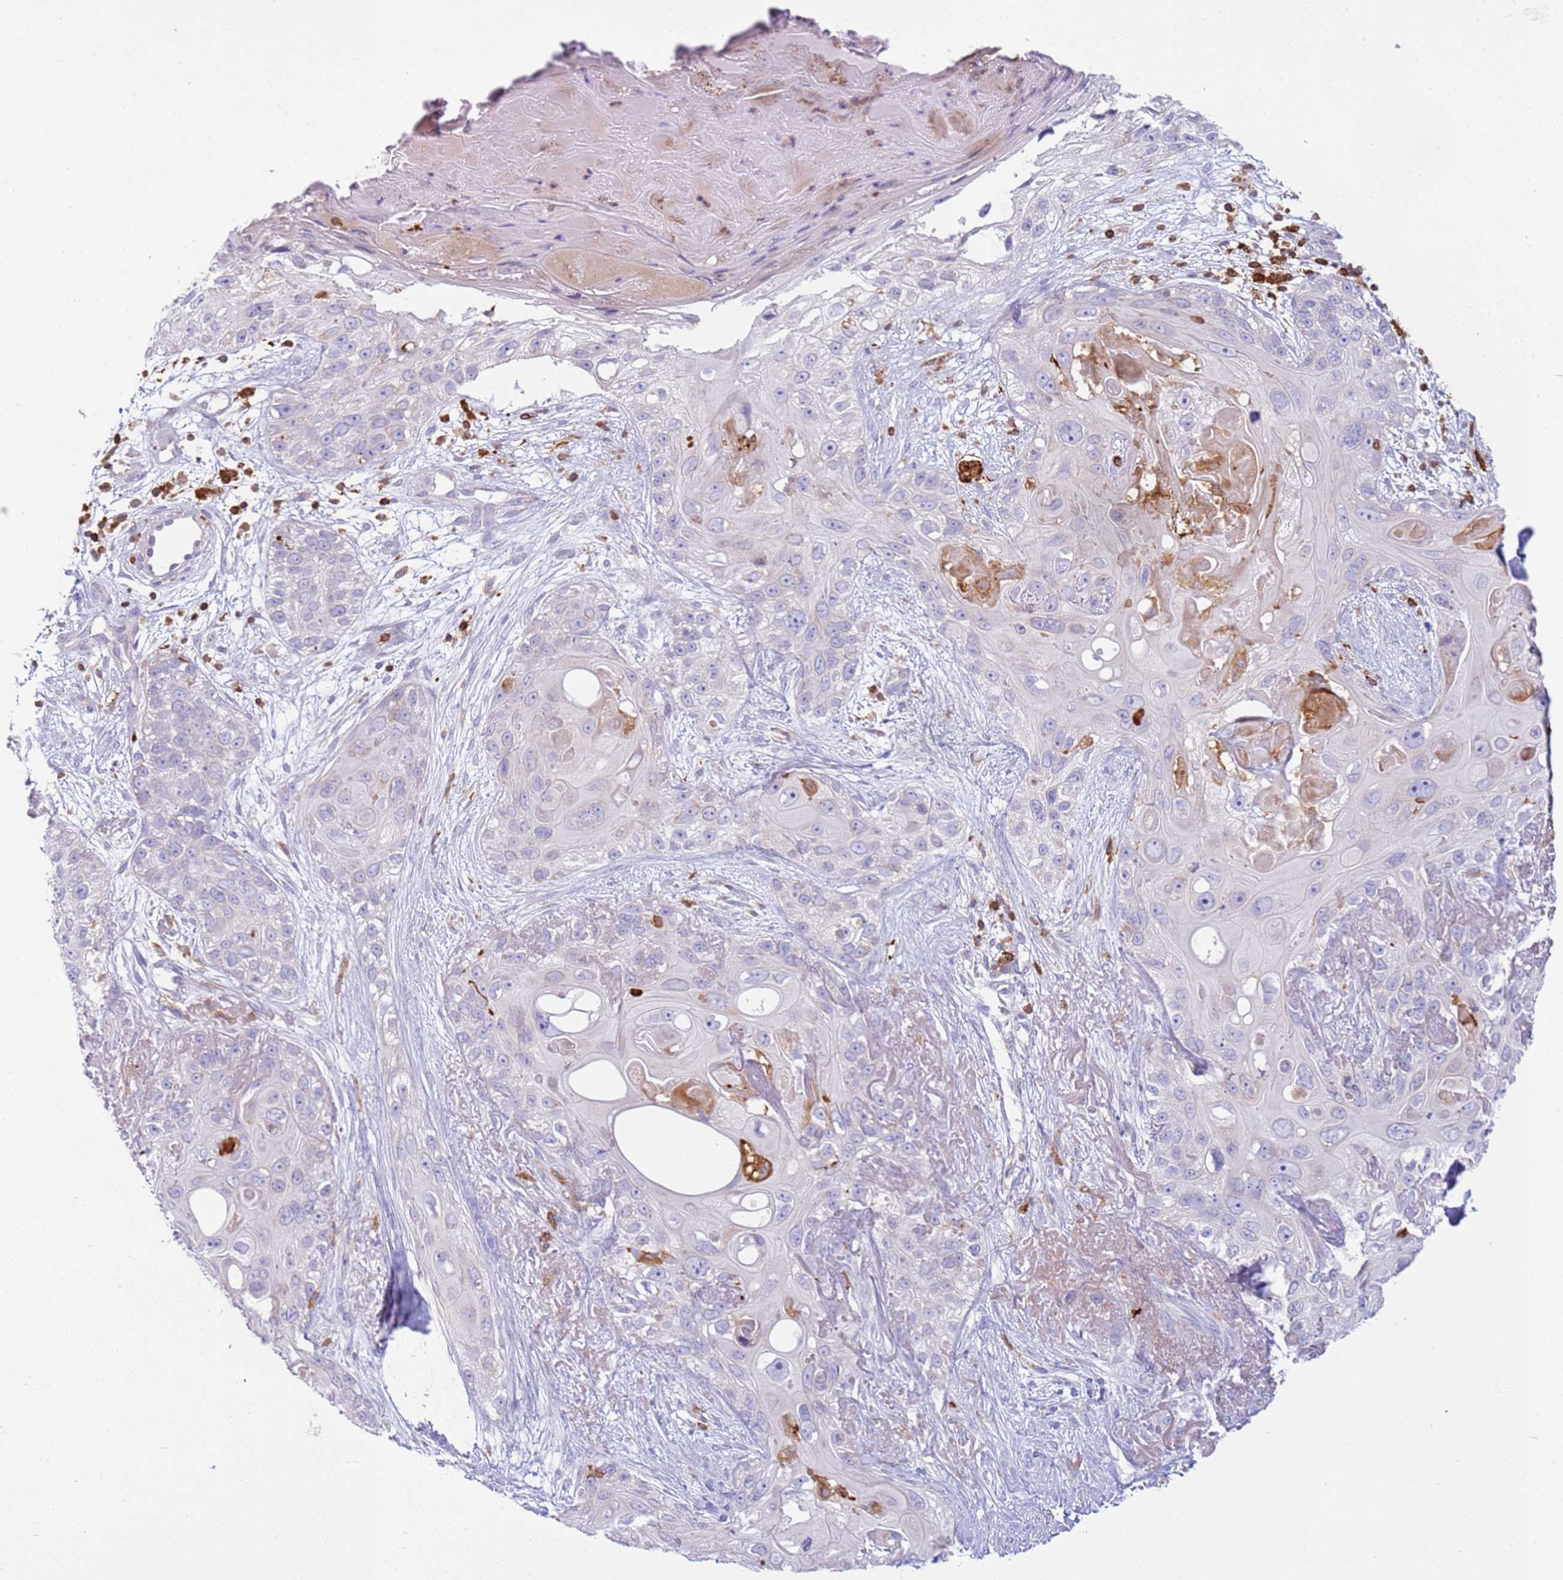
{"staining": {"intensity": "negative", "quantity": "none", "location": "none"}, "tissue": "skin cancer", "cell_type": "Tumor cells", "image_type": "cancer", "snomed": [{"axis": "morphology", "description": "Normal tissue, NOS"}, {"axis": "morphology", "description": "Squamous cell carcinoma, NOS"}, {"axis": "topography", "description": "Skin"}], "caption": "Immunohistochemical staining of human skin cancer exhibits no significant staining in tumor cells.", "gene": "TTPAL", "patient": {"sex": "male", "age": 72}}